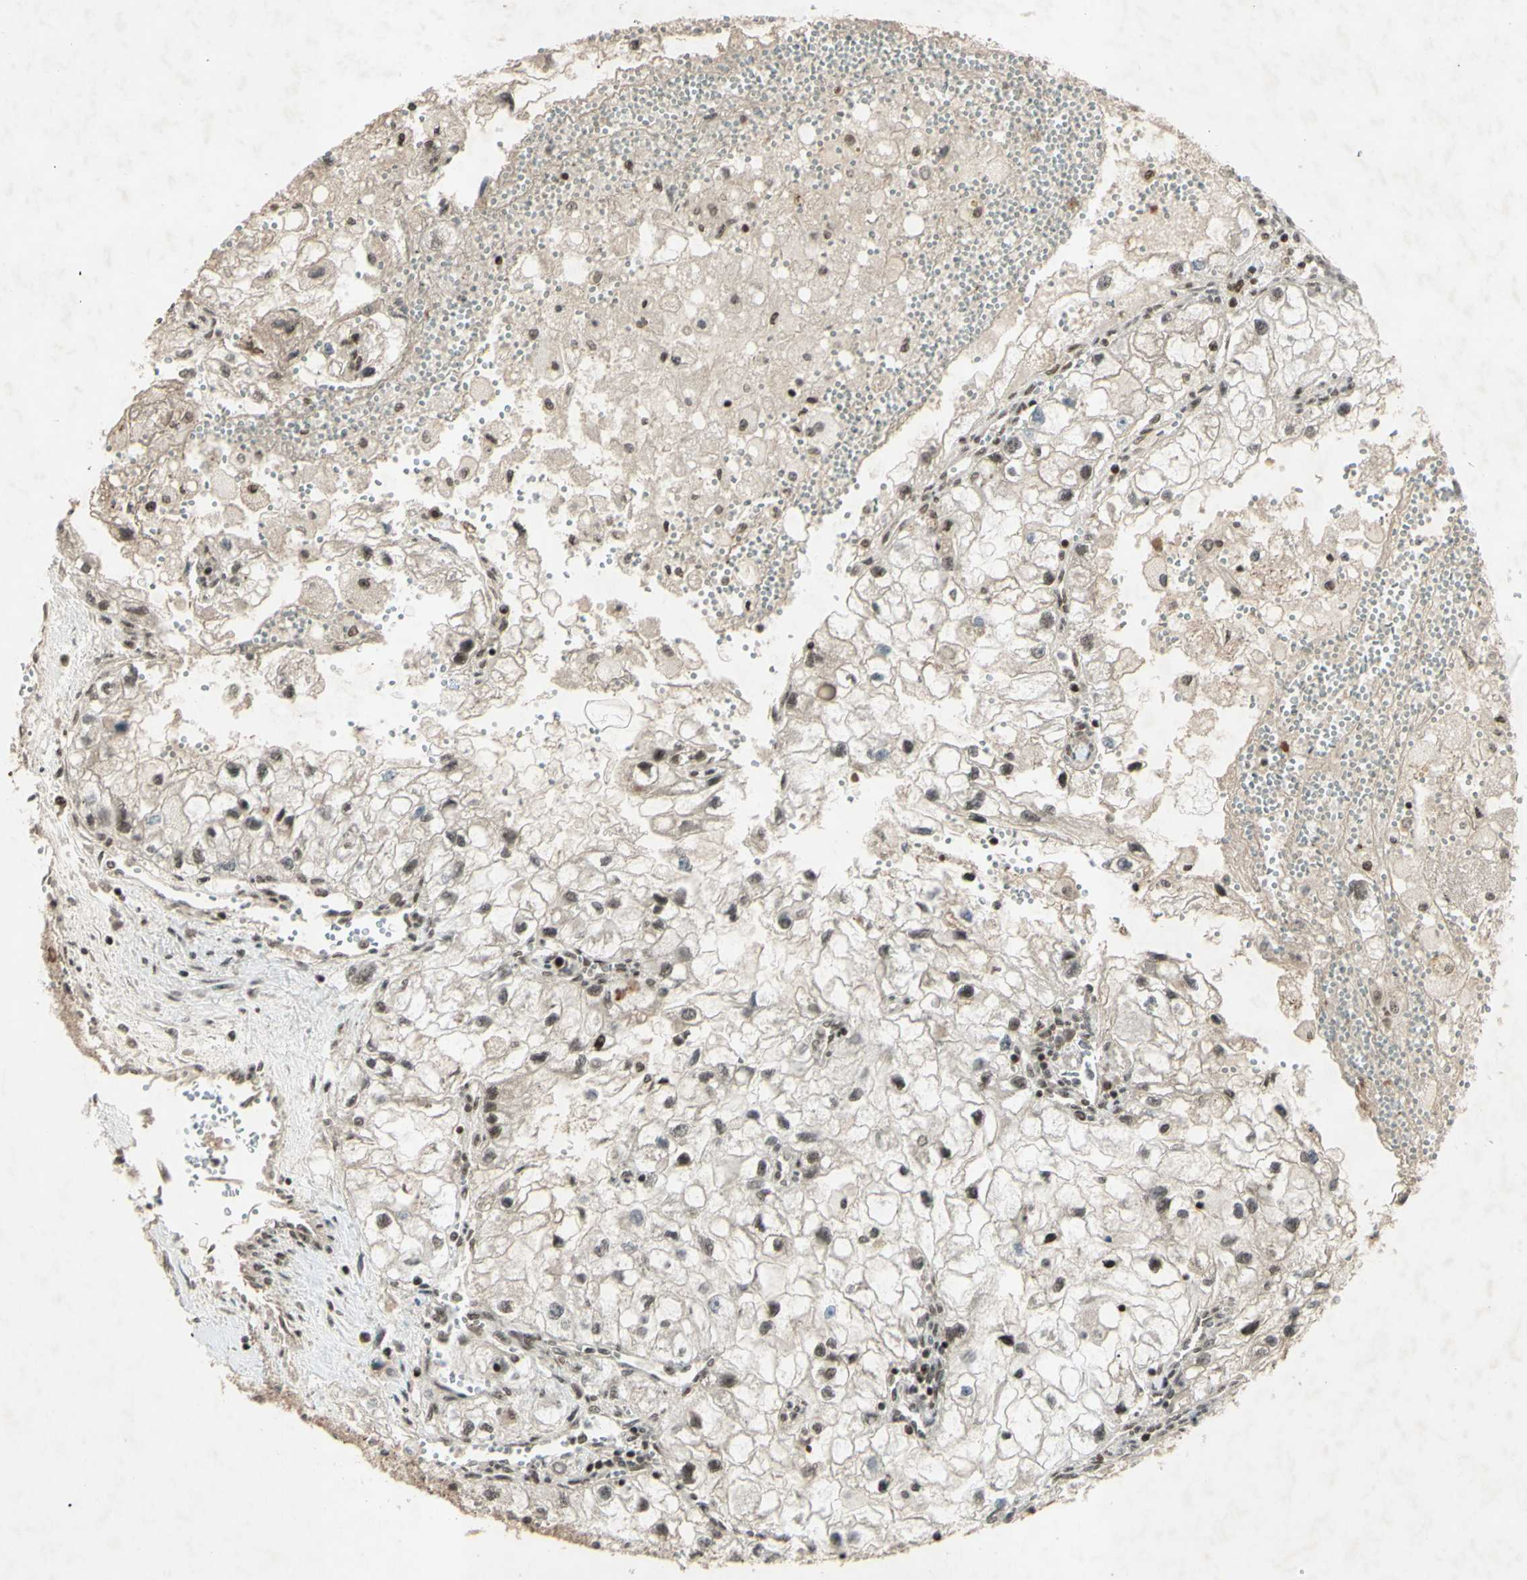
{"staining": {"intensity": "weak", "quantity": ">75%", "location": "nuclear"}, "tissue": "renal cancer", "cell_type": "Tumor cells", "image_type": "cancer", "snomed": [{"axis": "morphology", "description": "Adenocarcinoma, NOS"}, {"axis": "topography", "description": "Kidney"}], "caption": "Human renal adenocarcinoma stained with a protein marker shows weak staining in tumor cells.", "gene": "SNW1", "patient": {"sex": "female", "age": 70}}